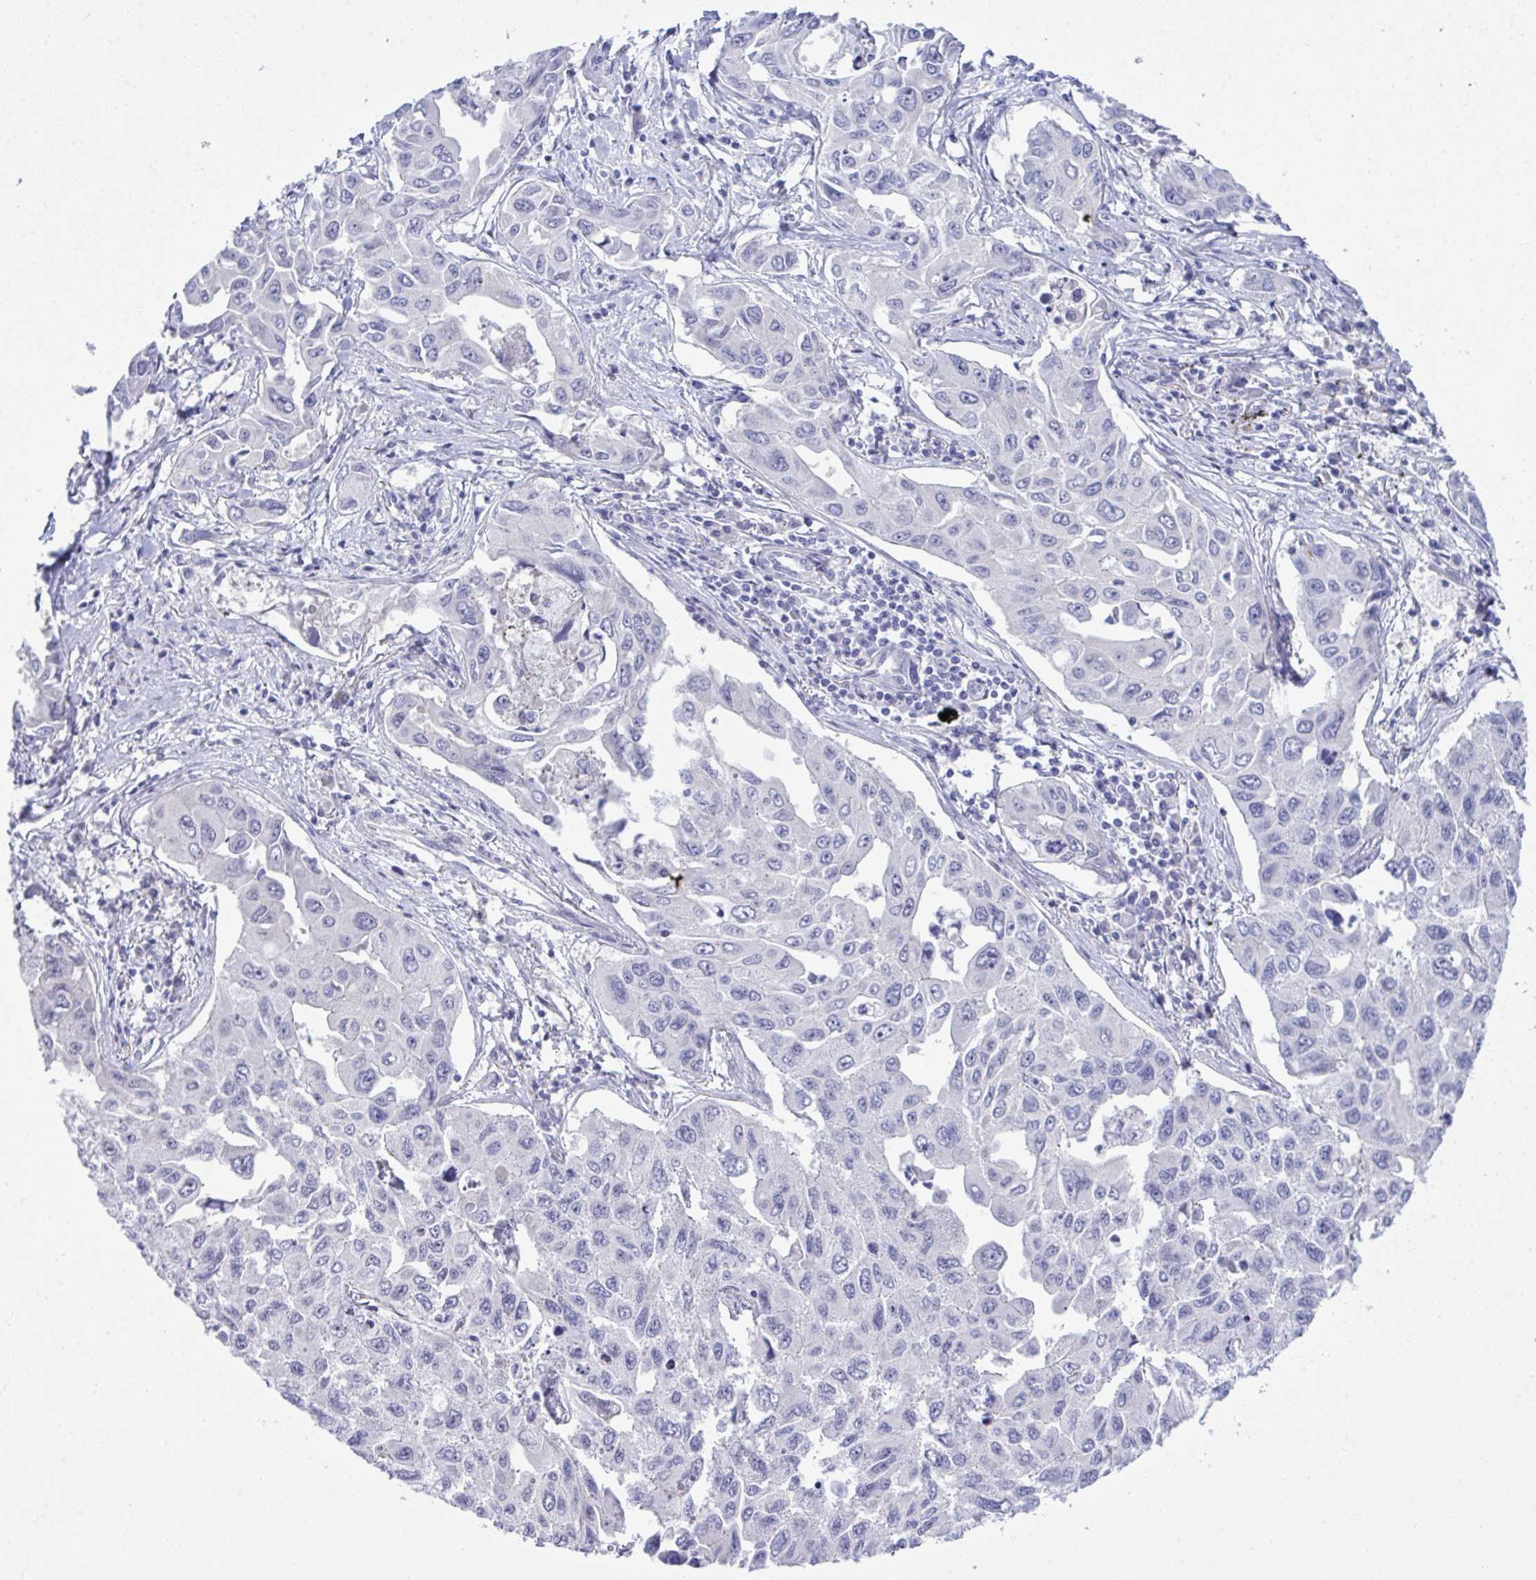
{"staining": {"intensity": "negative", "quantity": "none", "location": "none"}, "tissue": "lung cancer", "cell_type": "Tumor cells", "image_type": "cancer", "snomed": [{"axis": "morphology", "description": "Adenocarcinoma, NOS"}, {"axis": "topography", "description": "Lung"}], "caption": "DAB immunohistochemical staining of lung cancer displays no significant positivity in tumor cells.", "gene": "MED9", "patient": {"sex": "male", "age": 64}}